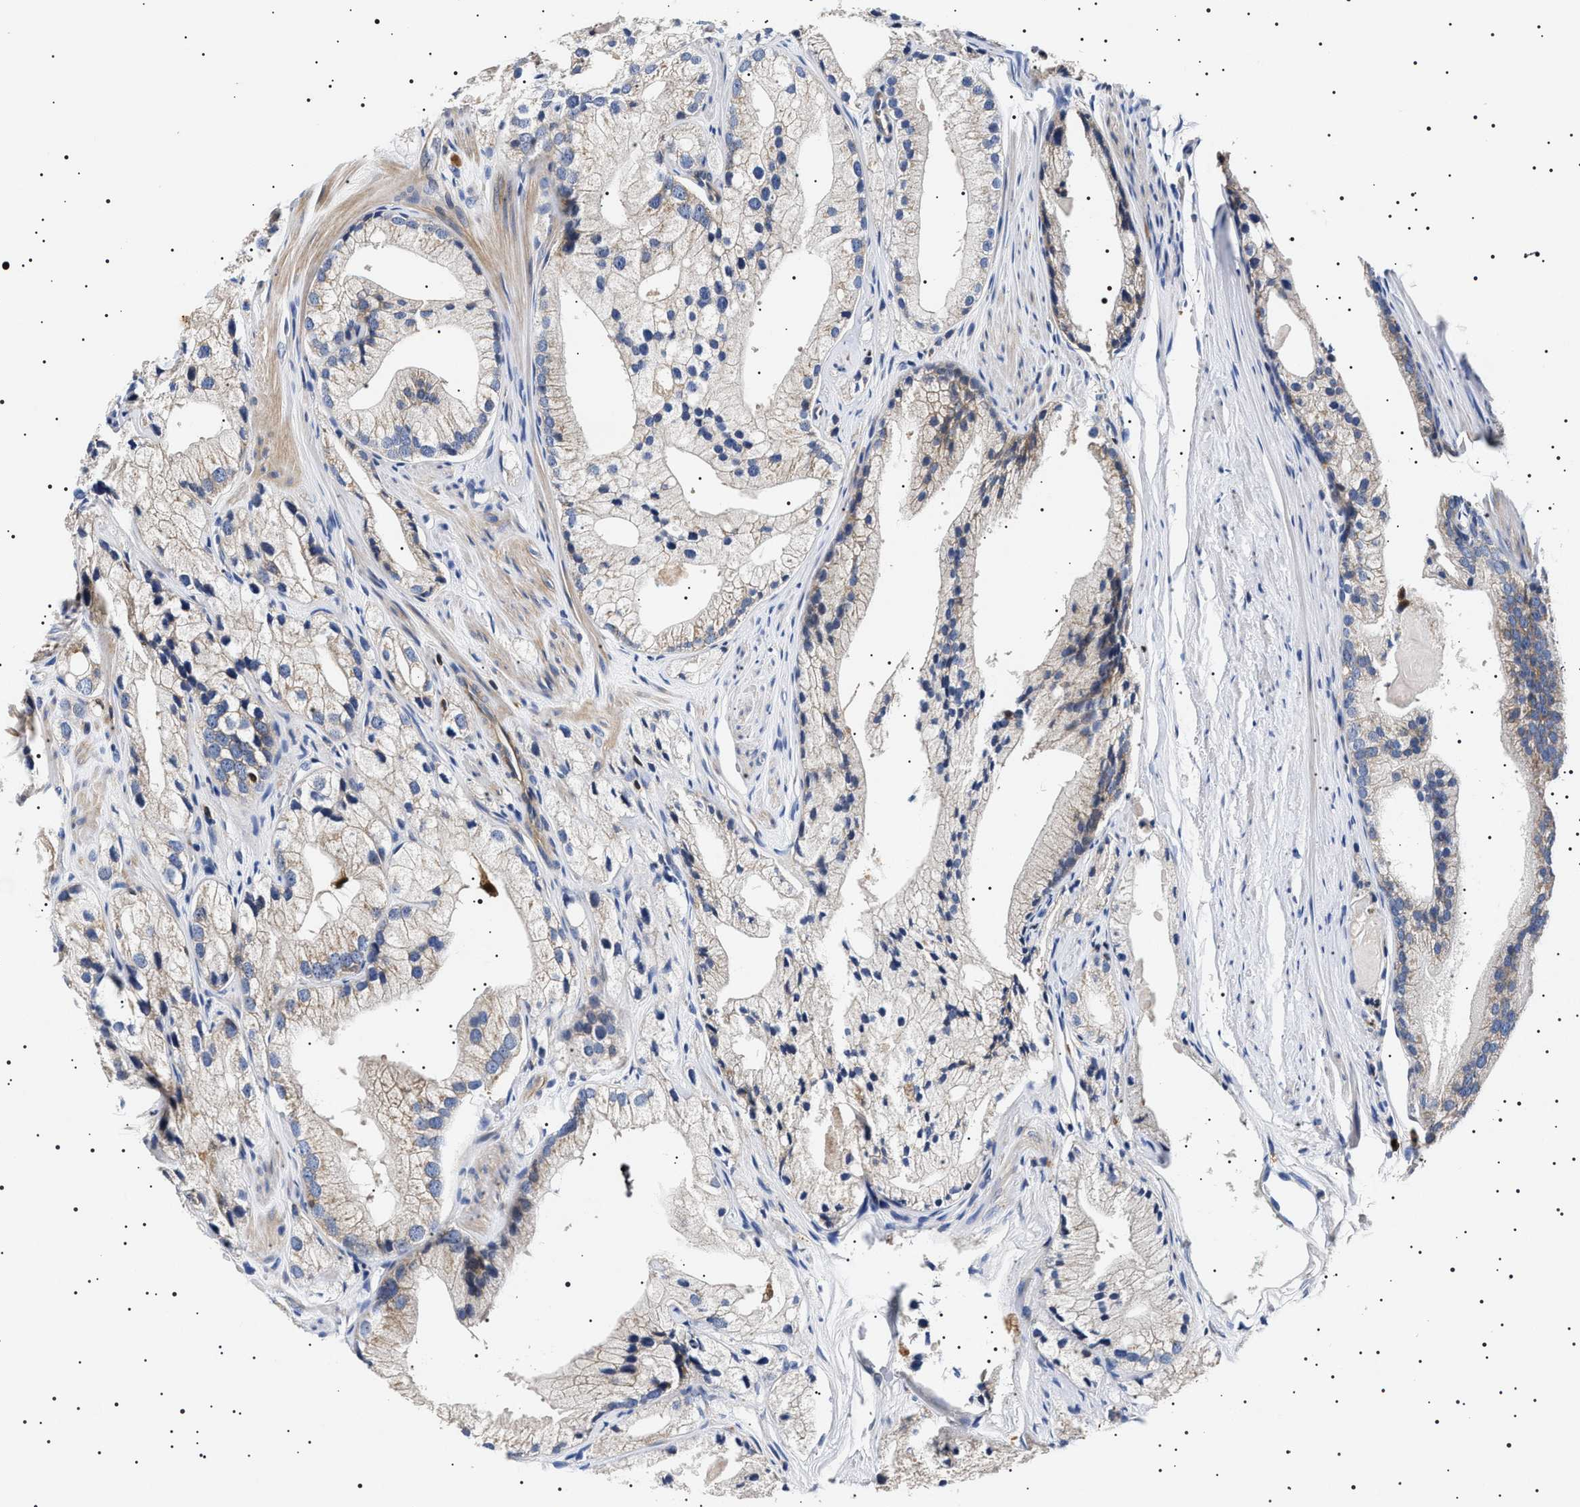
{"staining": {"intensity": "negative", "quantity": "none", "location": "none"}, "tissue": "prostate cancer", "cell_type": "Tumor cells", "image_type": "cancer", "snomed": [{"axis": "morphology", "description": "Adenocarcinoma, Low grade"}, {"axis": "topography", "description": "Prostate"}], "caption": "Low-grade adenocarcinoma (prostate) stained for a protein using IHC displays no positivity tumor cells.", "gene": "SLC4A7", "patient": {"sex": "male", "age": 69}}